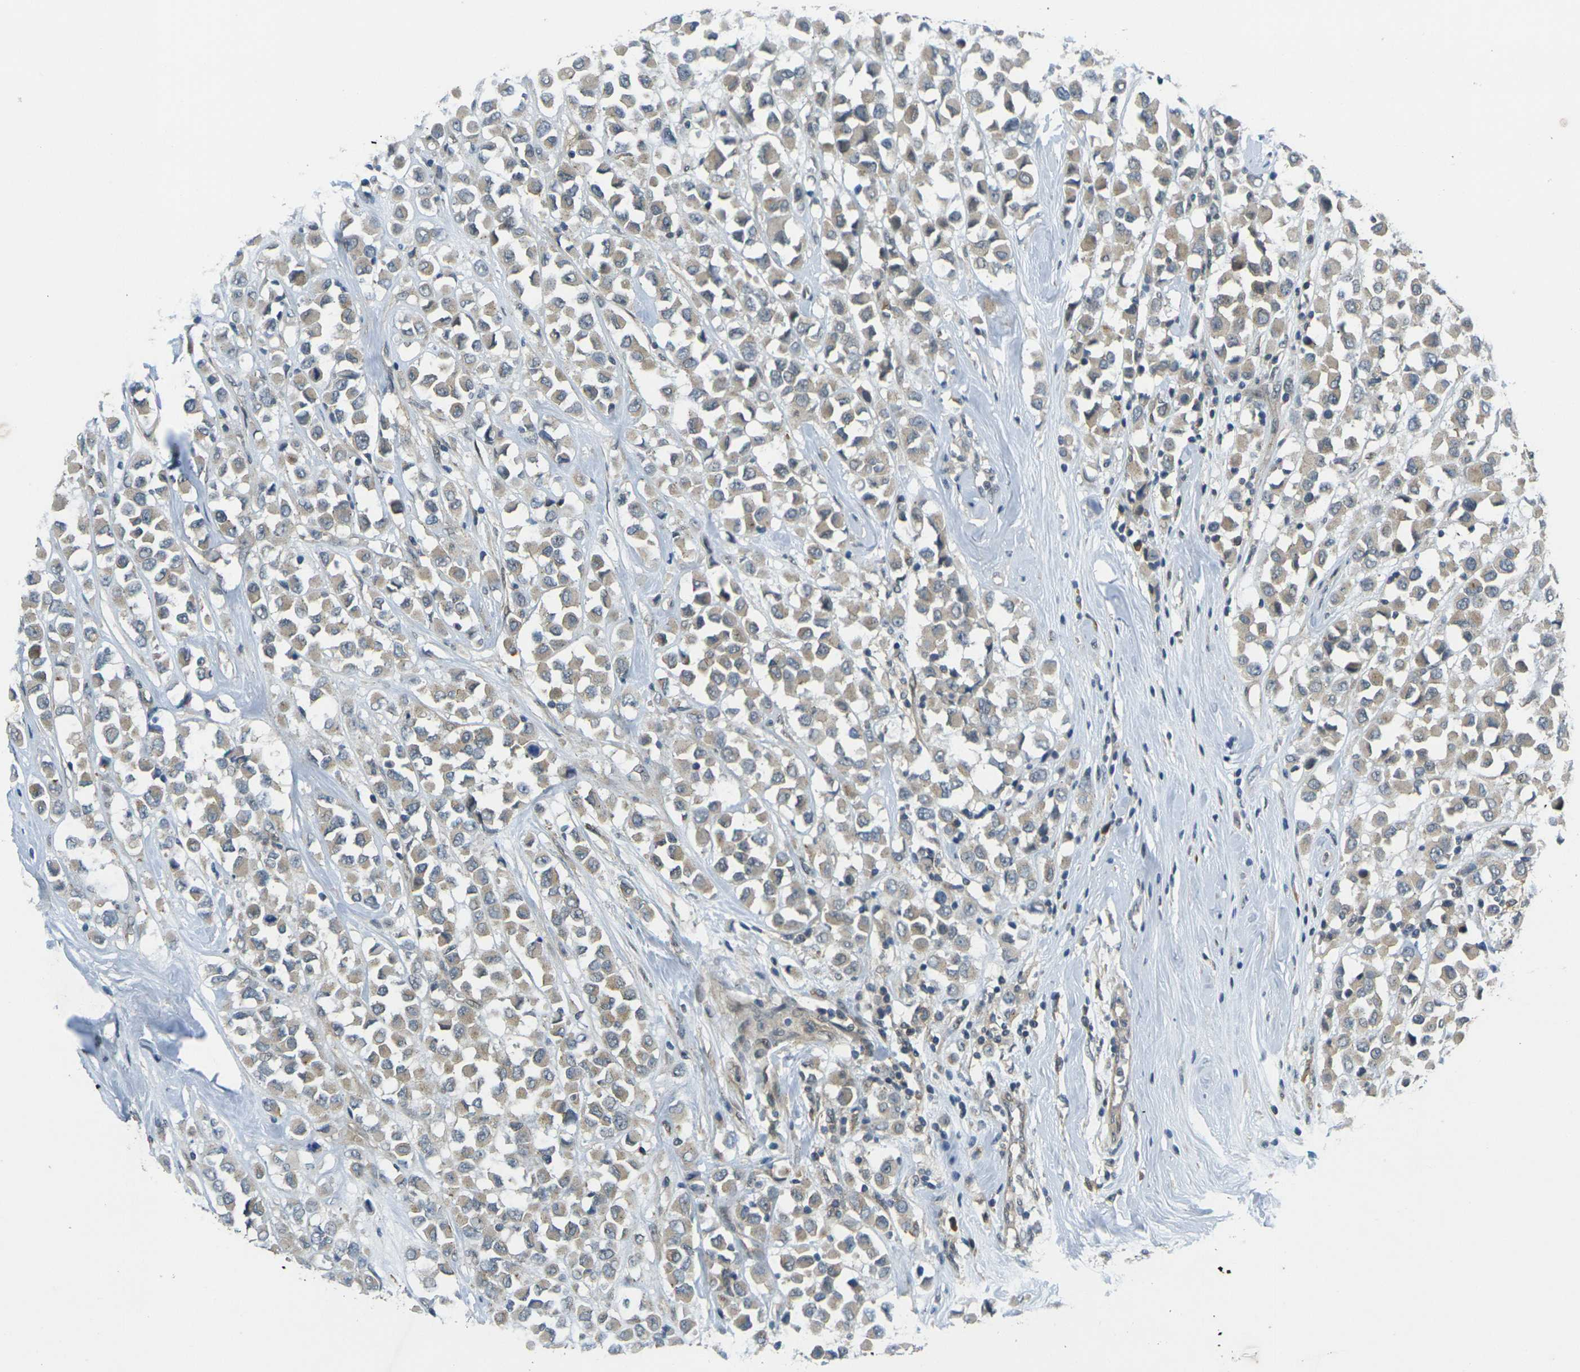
{"staining": {"intensity": "weak", "quantity": ">75%", "location": "cytoplasmic/membranous"}, "tissue": "breast cancer", "cell_type": "Tumor cells", "image_type": "cancer", "snomed": [{"axis": "morphology", "description": "Duct carcinoma"}, {"axis": "topography", "description": "Breast"}], "caption": "A high-resolution image shows immunohistochemistry (IHC) staining of breast cancer, which demonstrates weak cytoplasmic/membranous expression in approximately >75% of tumor cells.", "gene": "KCTD10", "patient": {"sex": "female", "age": 61}}